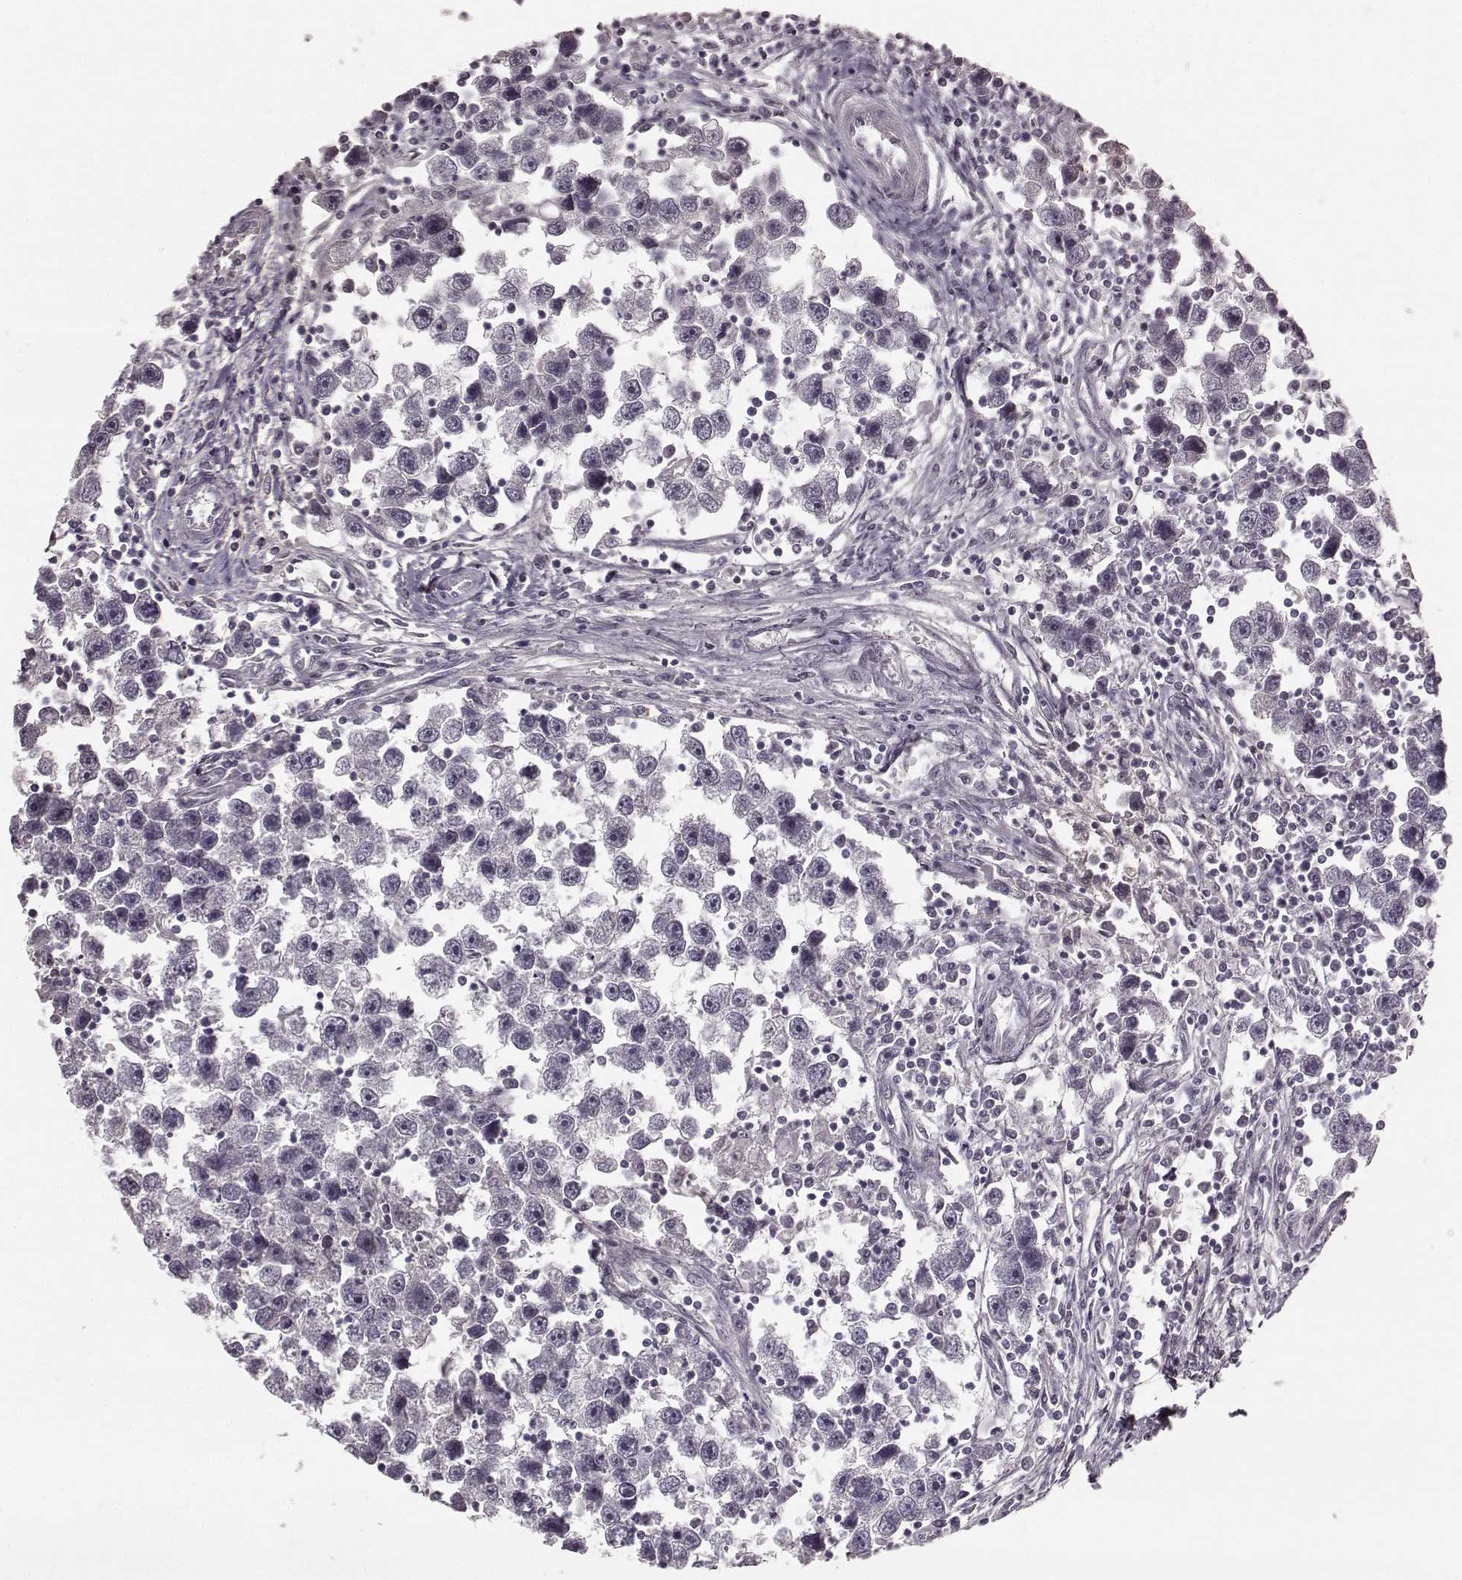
{"staining": {"intensity": "negative", "quantity": "none", "location": "none"}, "tissue": "testis cancer", "cell_type": "Tumor cells", "image_type": "cancer", "snomed": [{"axis": "morphology", "description": "Seminoma, NOS"}, {"axis": "topography", "description": "Testis"}], "caption": "Tumor cells are negative for brown protein staining in testis seminoma. Nuclei are stained in blue.", "gene": "RIT2", "patient": {"sex": "male", "age": 30}}